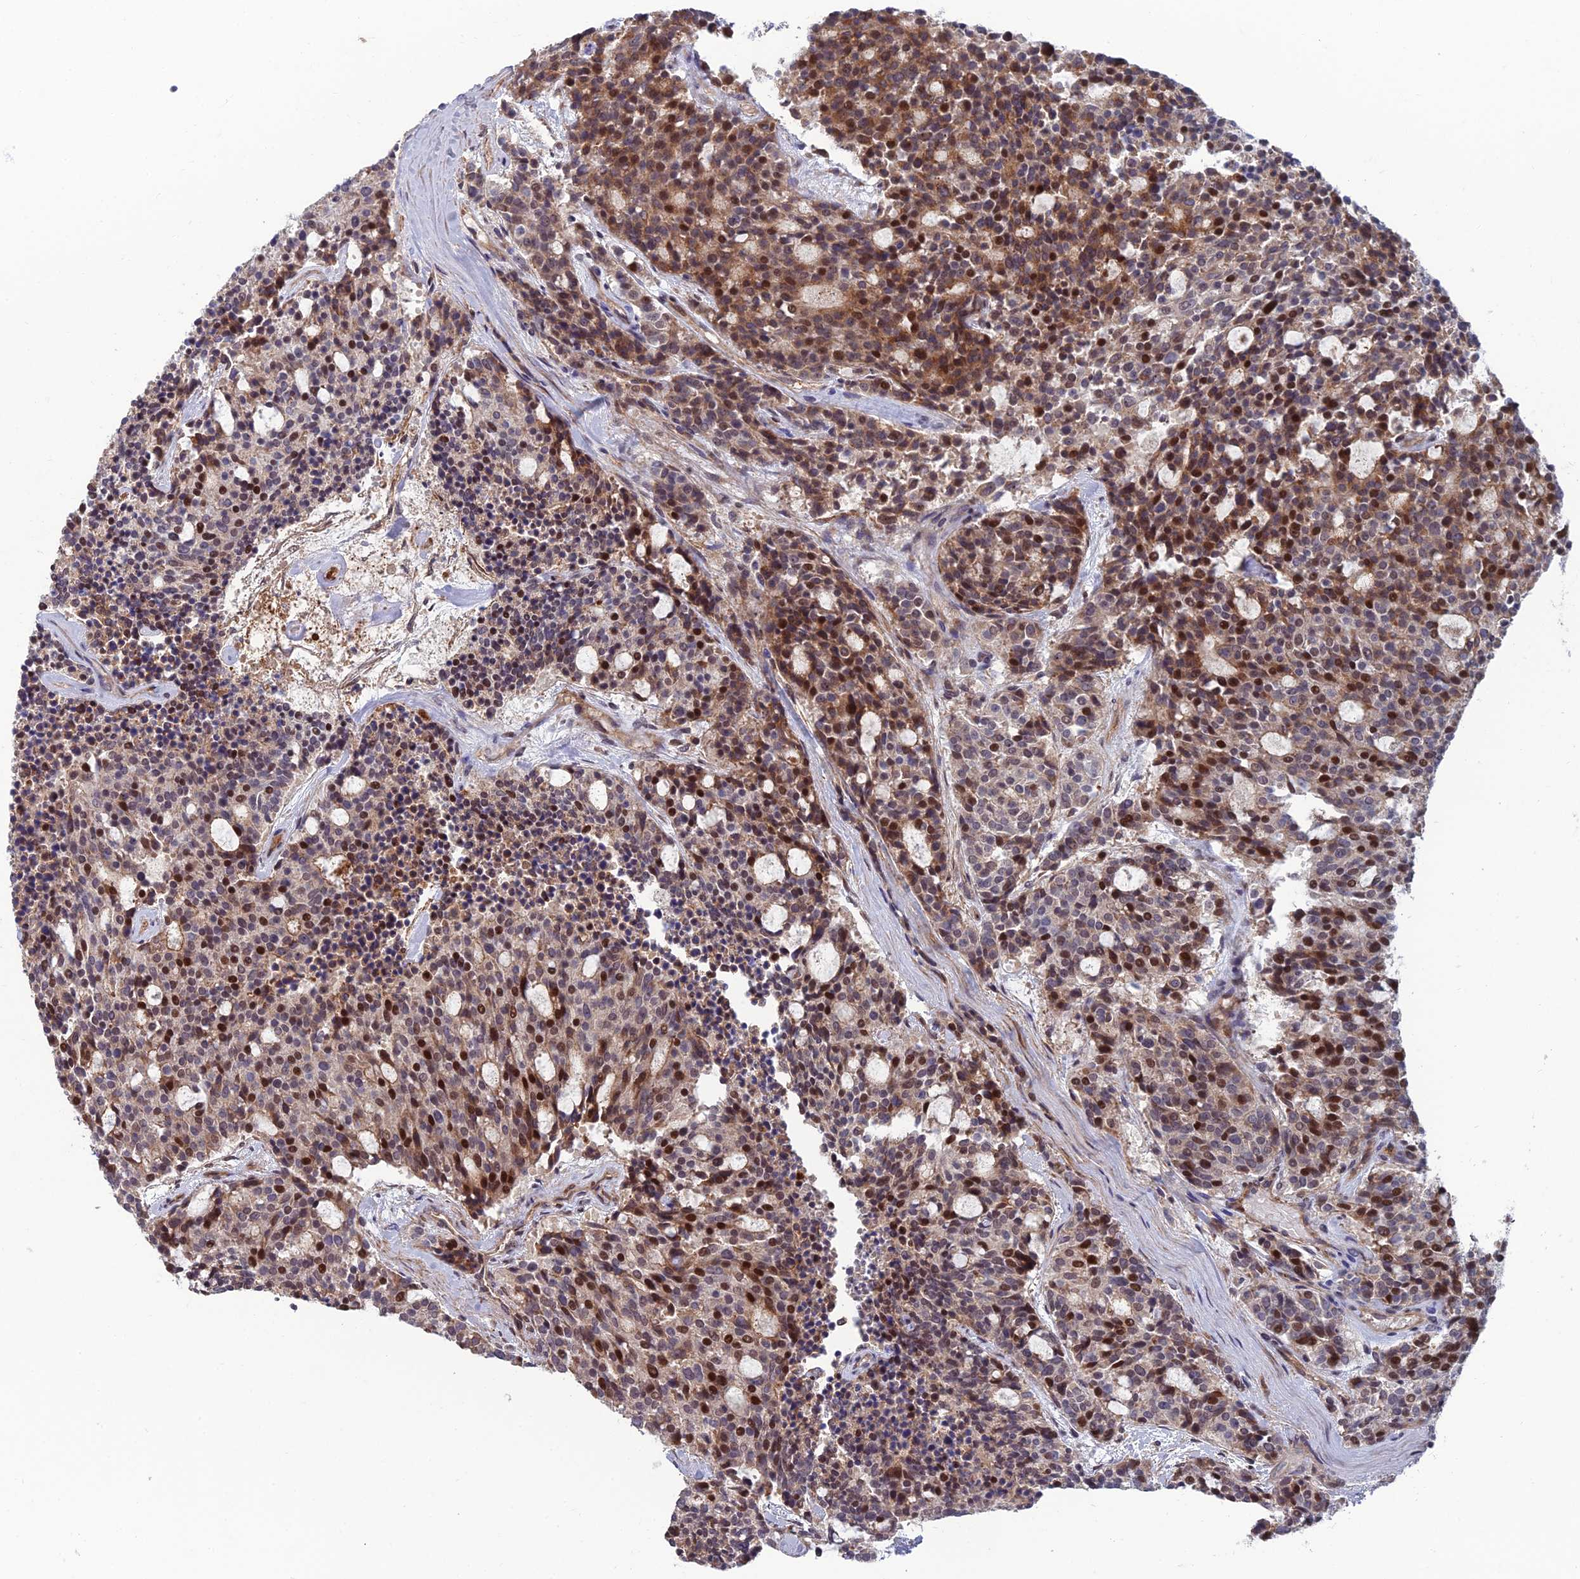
{"staining": {"intensity": "moderate", "quantity": ">75%", "location": "nuclear"}, "tissue": "carcinoid", "cell_type": "Tumor cells", "image_type": "cancer", "snomed": [{"axis": "morphology", "description": "Carcinoid, malignant, NOS"}, {"axis": "topography", "description": "Pancreas"}], "caption": "Carcinoid stained for a protein demonstrates moderate nuclear positivity in tumor cells. Immunohistochemistry stains the protein in brown and the nuclei are stained blue.", "gene": "CCDC183", "patient": {"sex": "female", "age": 54}}